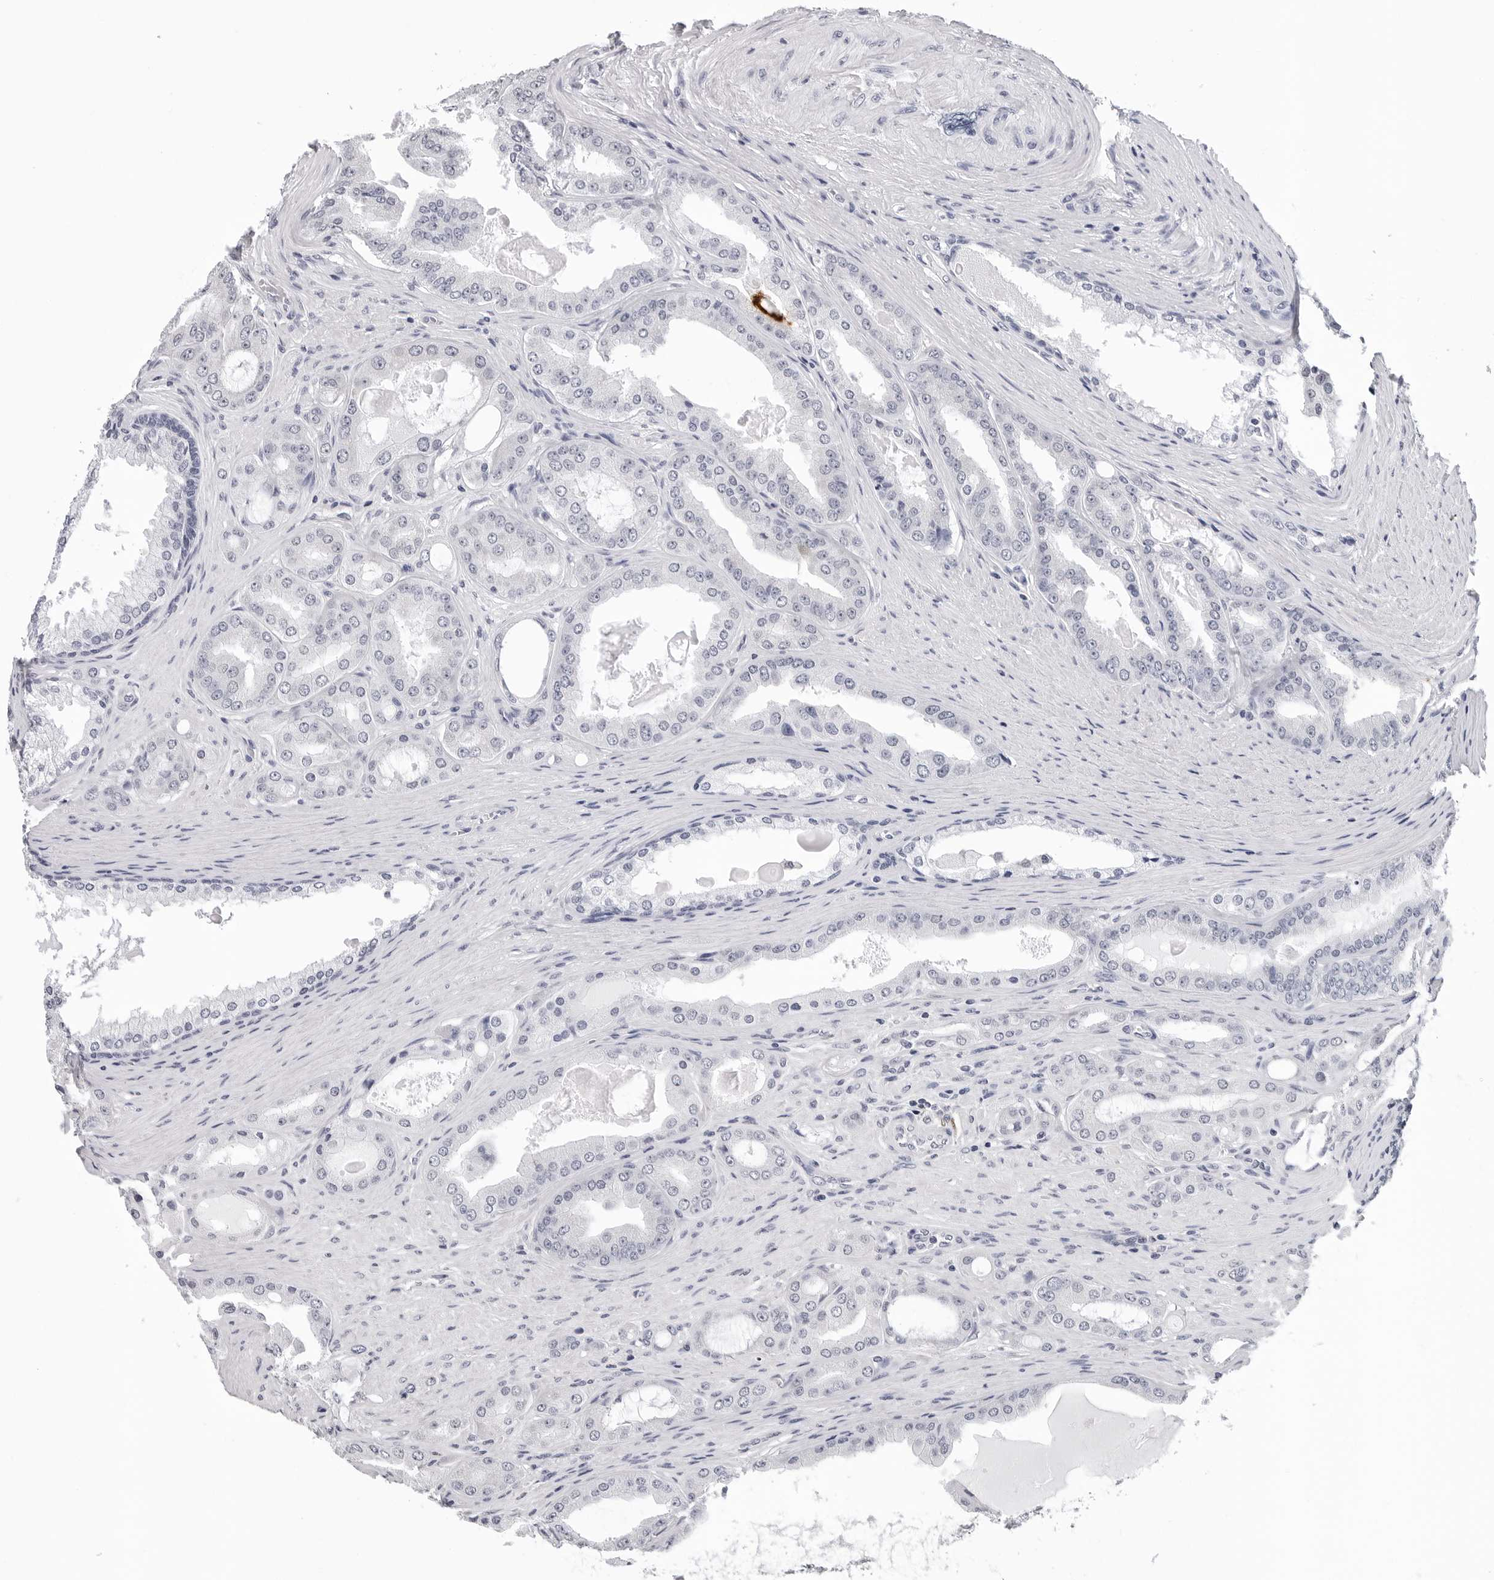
{"staining": {"intensity": "negative", "quantity": "none", "location": "none"}, "tissue": "prostate cancer", "cell_type": "Tumor cells", "image_type": "cancer", "snomed": [{"axis": "morphology", "description": "Adenocarcinoma, High grade"}, {"axis": "topography", "description": "Prostate"}], "caption": "Immunohistochemistry photomicrograph of adenocarcinoma (high-grade) (prostate) stained for a protein (brown), which reveals no positivity in tumor cells.", "gene": "TRMT13", "patient": {"sex": "male", "age": 60}}